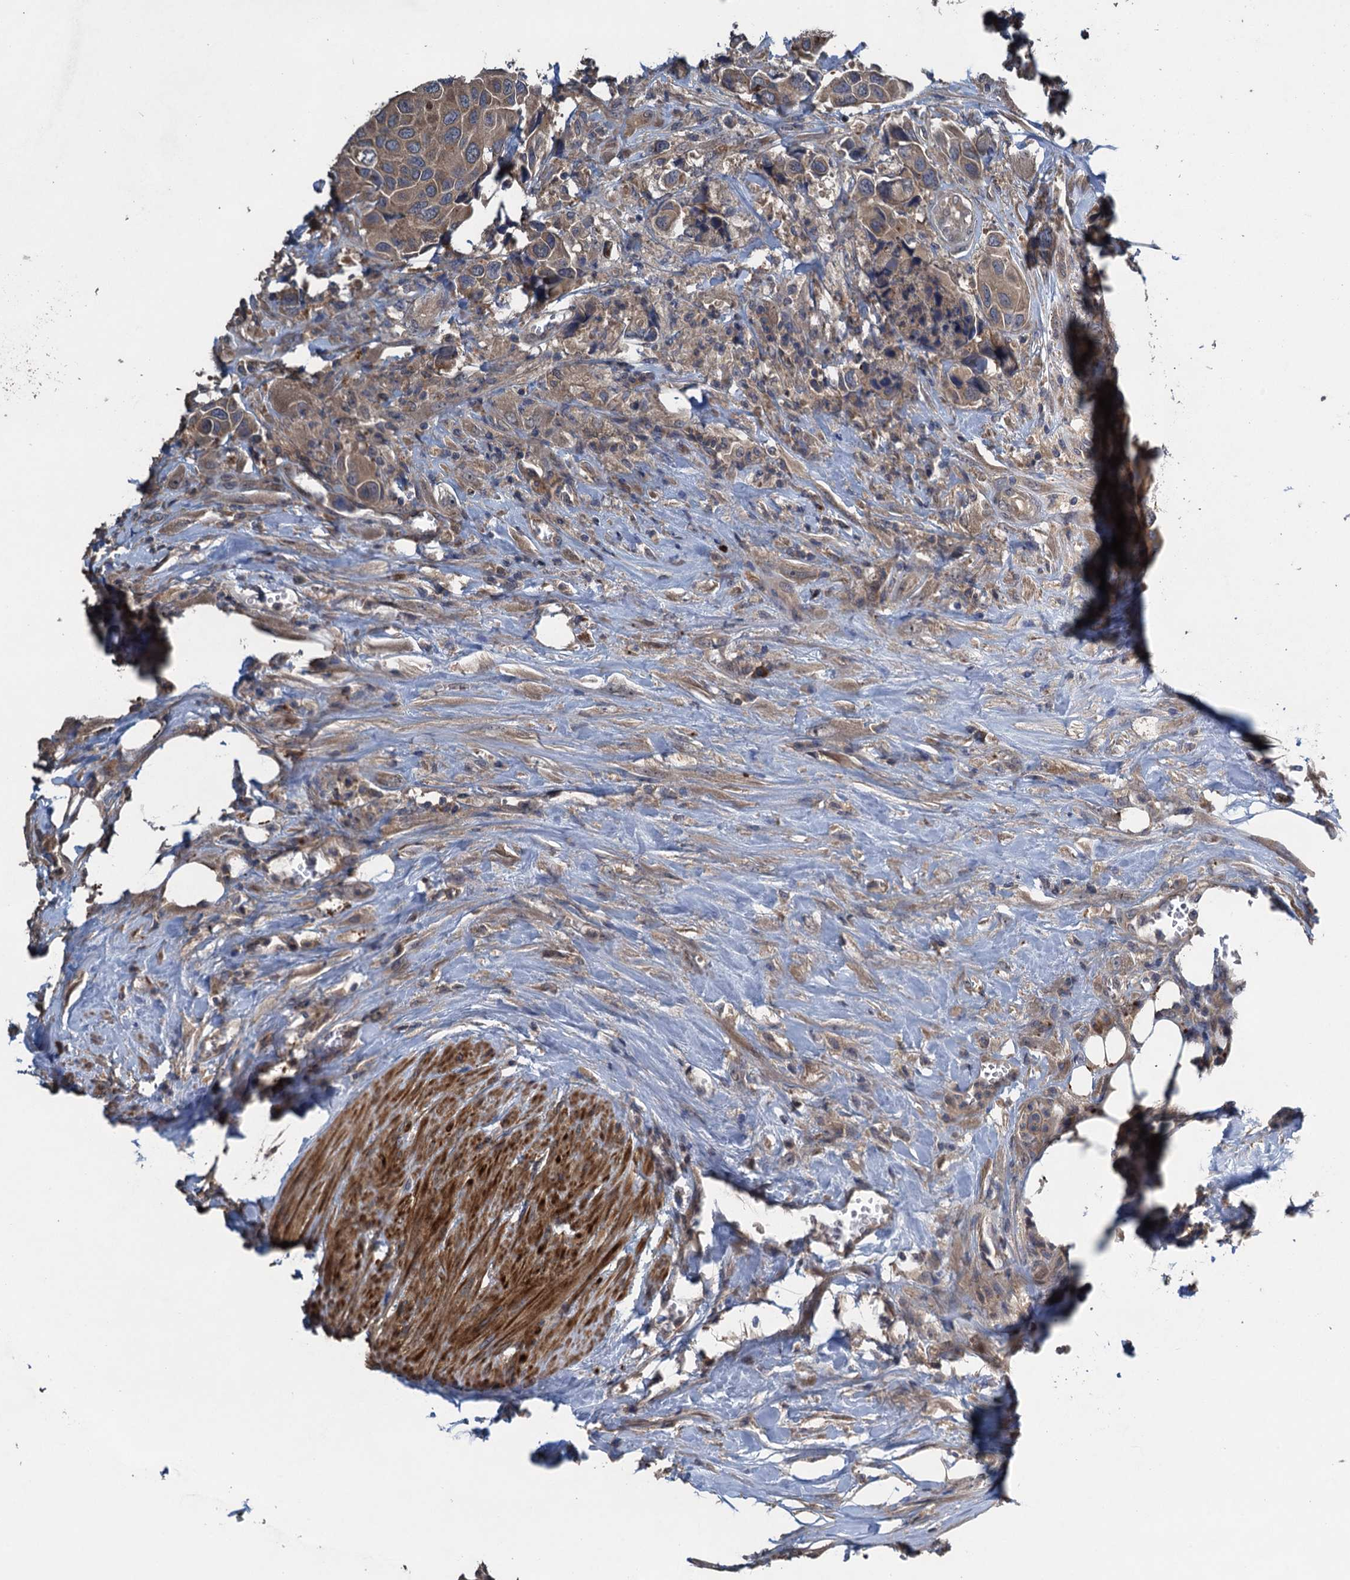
{"staining": {"intensity": "moderate", "quantity": ">75%", "location": "cytoplasmic/membranous"}, "tissue": "urothelial cancer", "cell_type": "Tumor cells", "image_type": "cancer", "snomed": [{"axis": "morphology", "description": "Urothelial carcinoma, High grade"}, {"axis": "topography", "description": "Urinary bladder"}], "caption": "Human urothelial carcinoma (high-grade) stained with a brown dye reveals moderate cytoplasmic/membranous positive positivity in about >75% of tumor cells.", "gene": "CNTN5", "patient": {"sex": "male", "age": 74}}